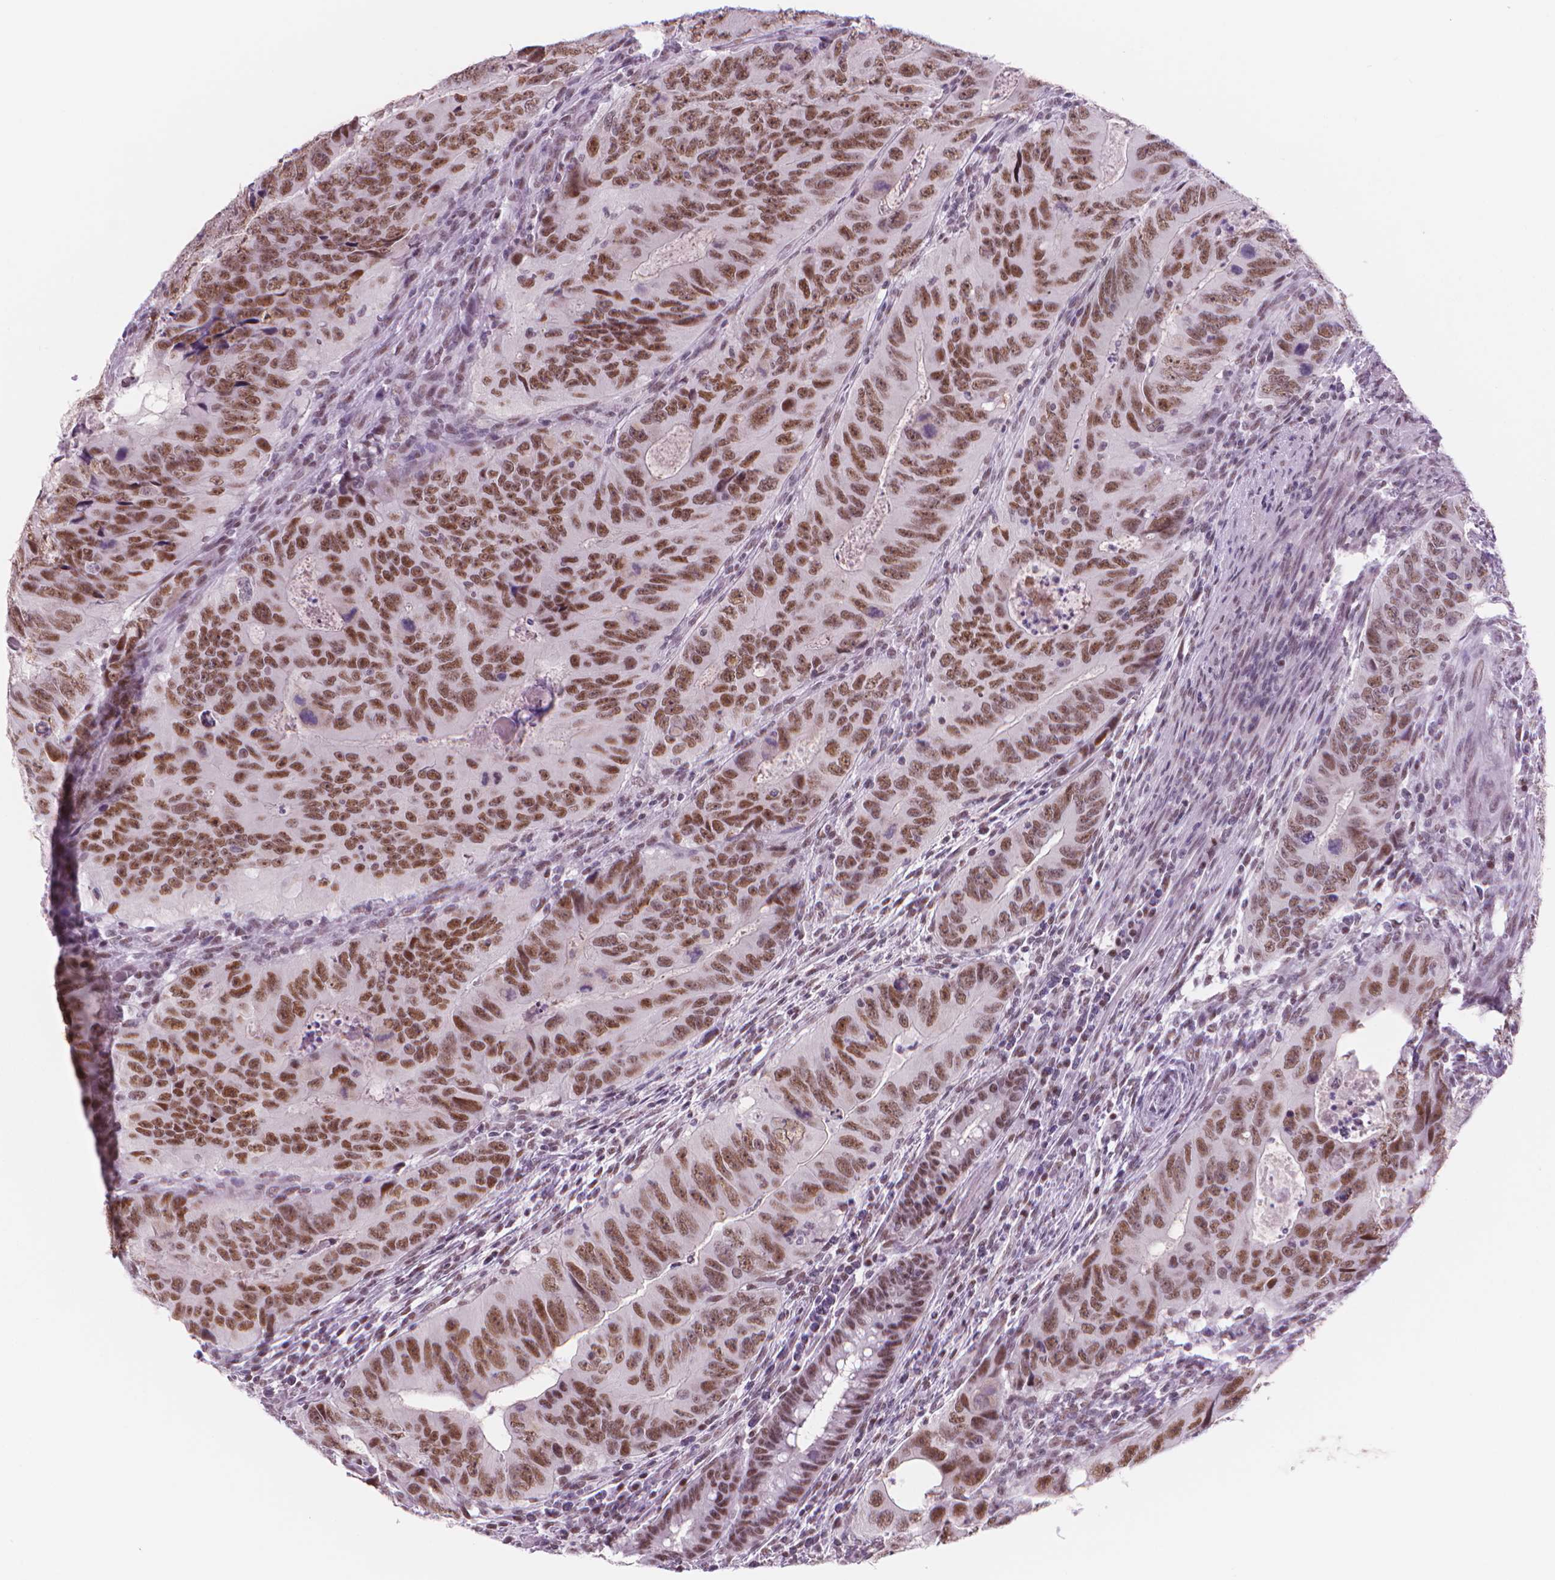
{"staining": {"intensity": "moderate", "quantity": ">75%", "location": "nuclear"}, "tissue": "colorectal cancer", "cell_type": "Tumor cells", "image_type": "cancer", "snomed": [{"axis": "morphology", "description": "Adenocarcinoma, NOS"}, {"axis": "topography", "description": "Colon"}], "caption": "Colorectal adenocarcinoma stained with DAB (3,3'-diaminobenzidine) immunohistochemistry displays medium levels of moderate nuclear staining in approximately >75% of tumor cells.", "gene": "POLR3D", "patient": {"sex": "male", "age": 79}}